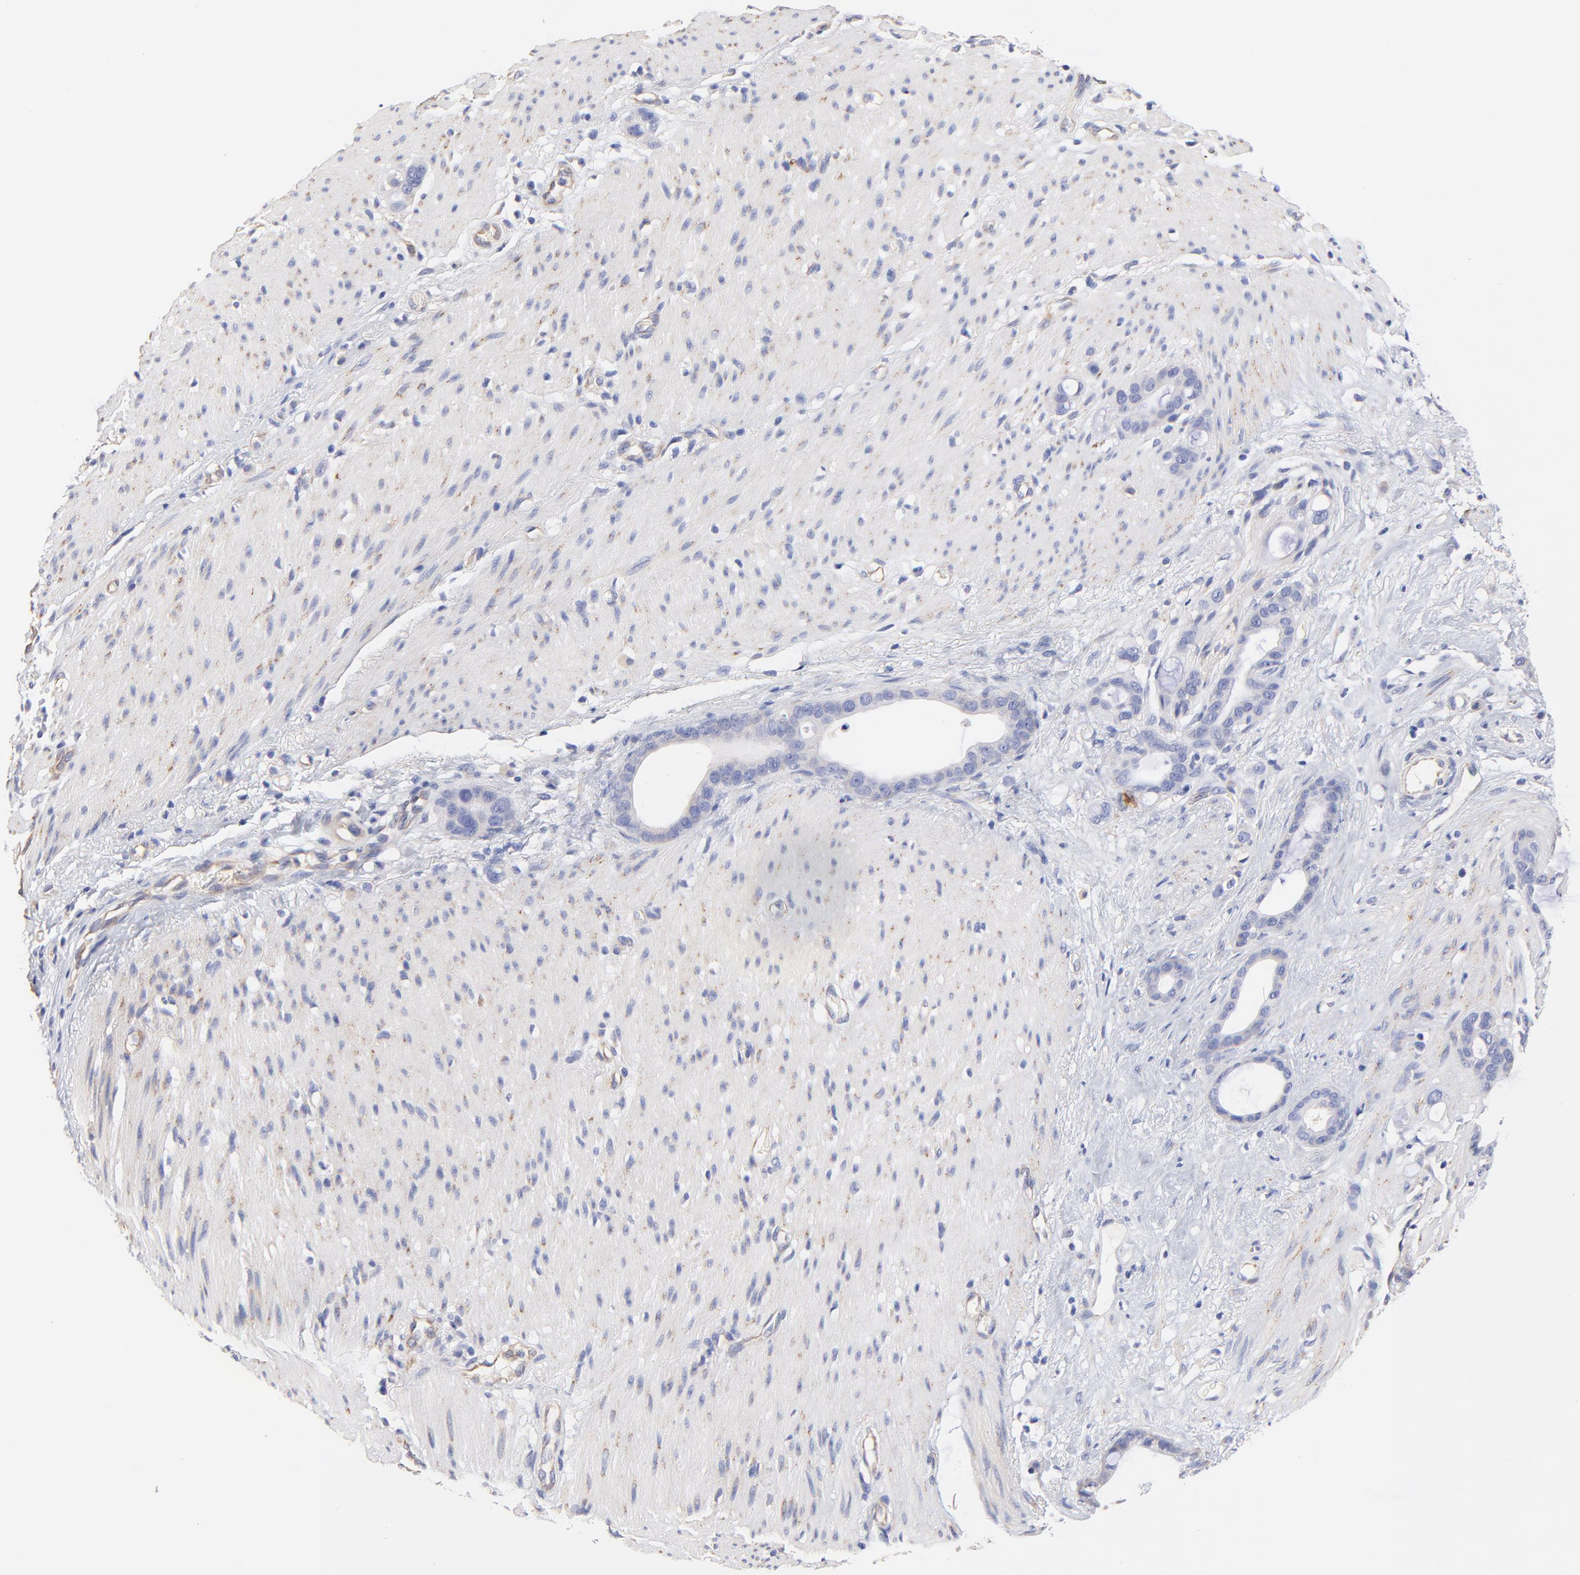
{"staining": {"intensity": "negative", "quantity": "none", "location": "none"}, "tissue": "stomach cancer", "cell_type": "Tumor cells", "image_type": "cancer", "snomed": [{"axis": "morphology", "description": "Adenocarcinoma, NOS"}, {"axis": "topography", "description": "Stomach"}], "caption": "This is an immunohistochemistry micrograph of stomach cancer (adenocarcinoma). There is no positivity in tumor cells.", "gene": "HS3ST1", "patient": {"sex": "female", "age": 75}}